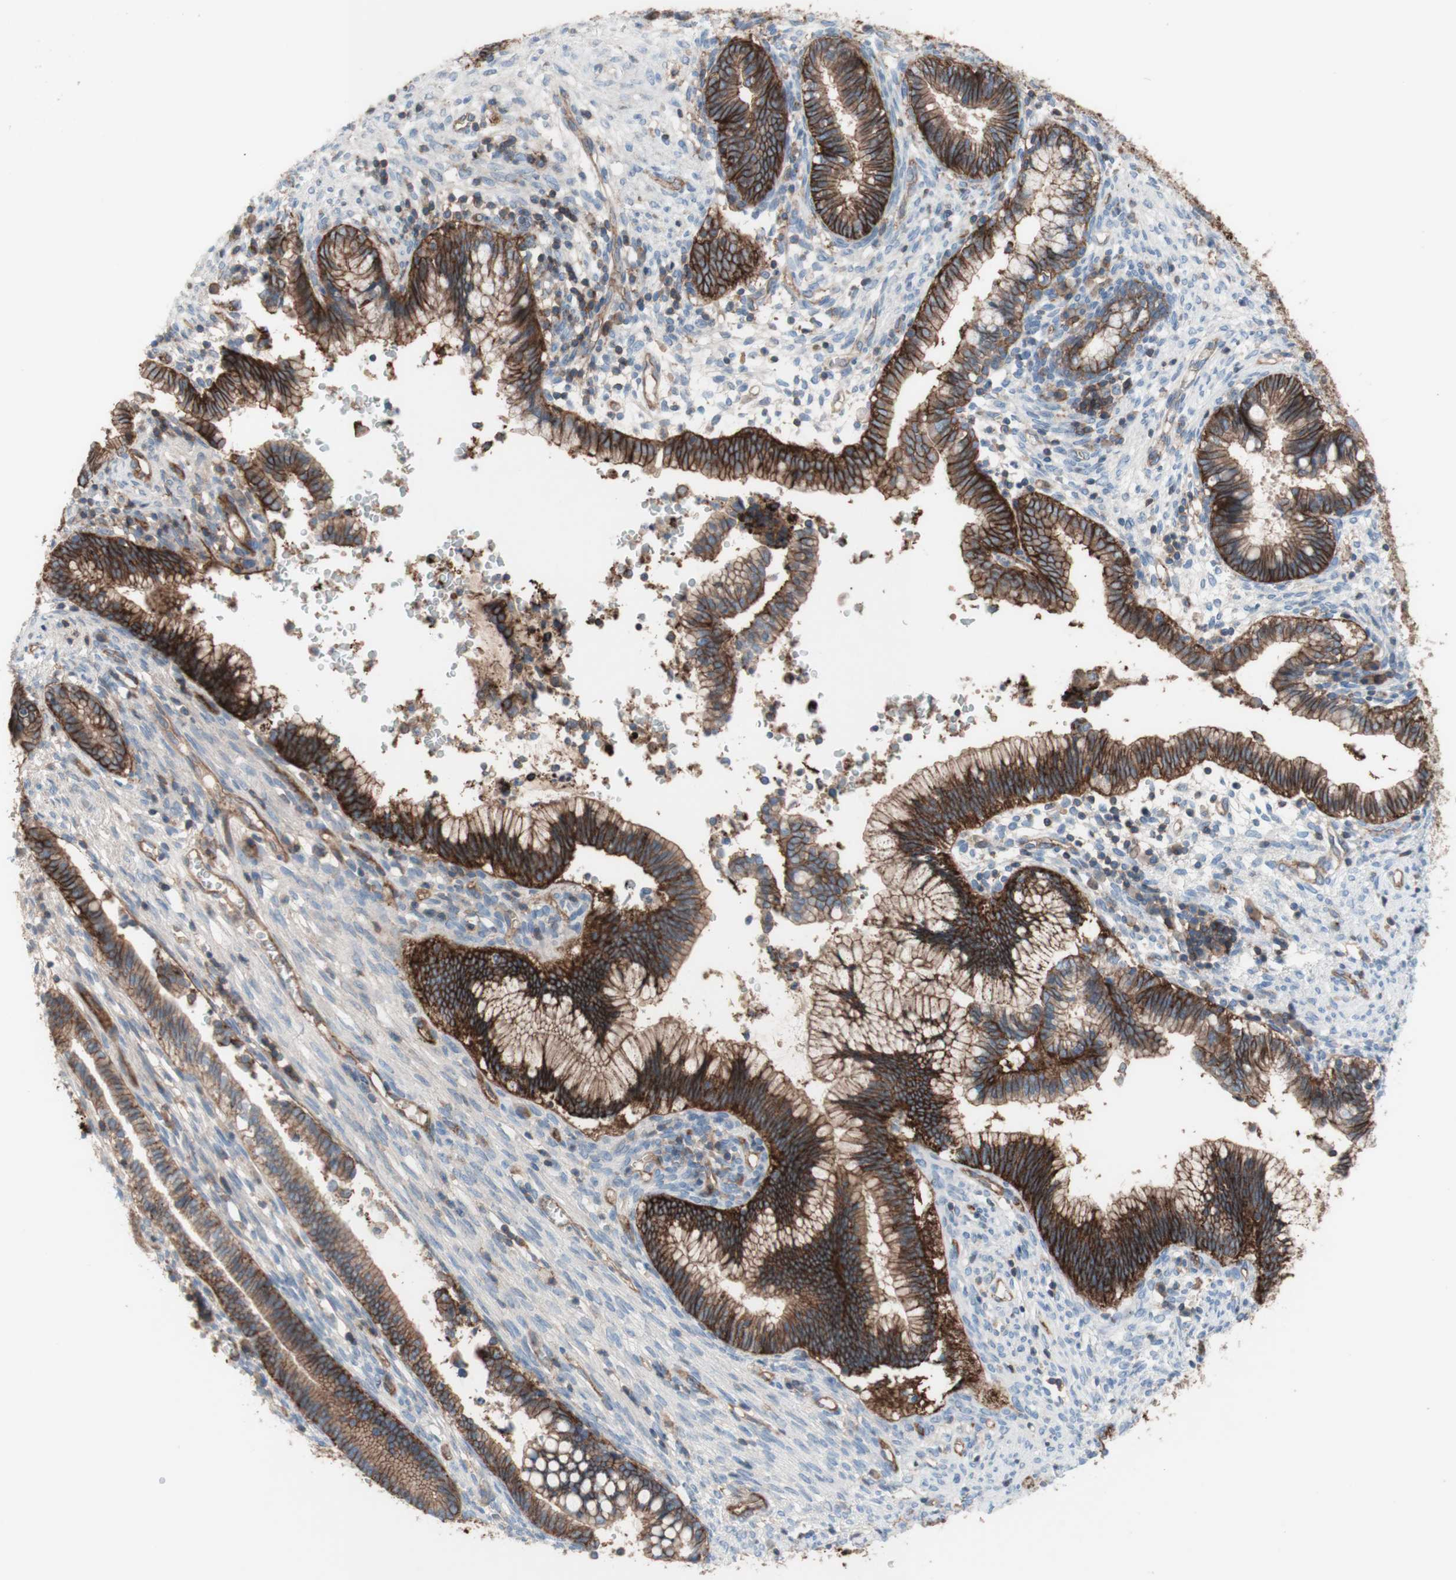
{"staining": {"intensity": "moderate", "quantity": ">75%", "location": "cytoplasmic/membranous"}, "tissue": "cervical cancer", "cell_type": "Tumor cells", "image_type": "cancer", "snomed": [{"axis": "morphology", "description": "Adenocarcinoma, NOS"}, {"axis": "topography", "description": "Cervix"}], "caption": "Brown immunohistochemical staining in adenocarcinoma (cervical) shows moderate cytoplasmic/membranous positivity in about >75% of tumor cells. (DAB (3,3'-diaminobenzidine) IHC, brown staining for protein, blue staining for nuclei).", "gene": "CD46", "patient": {"sex": "female", "age": 44}}